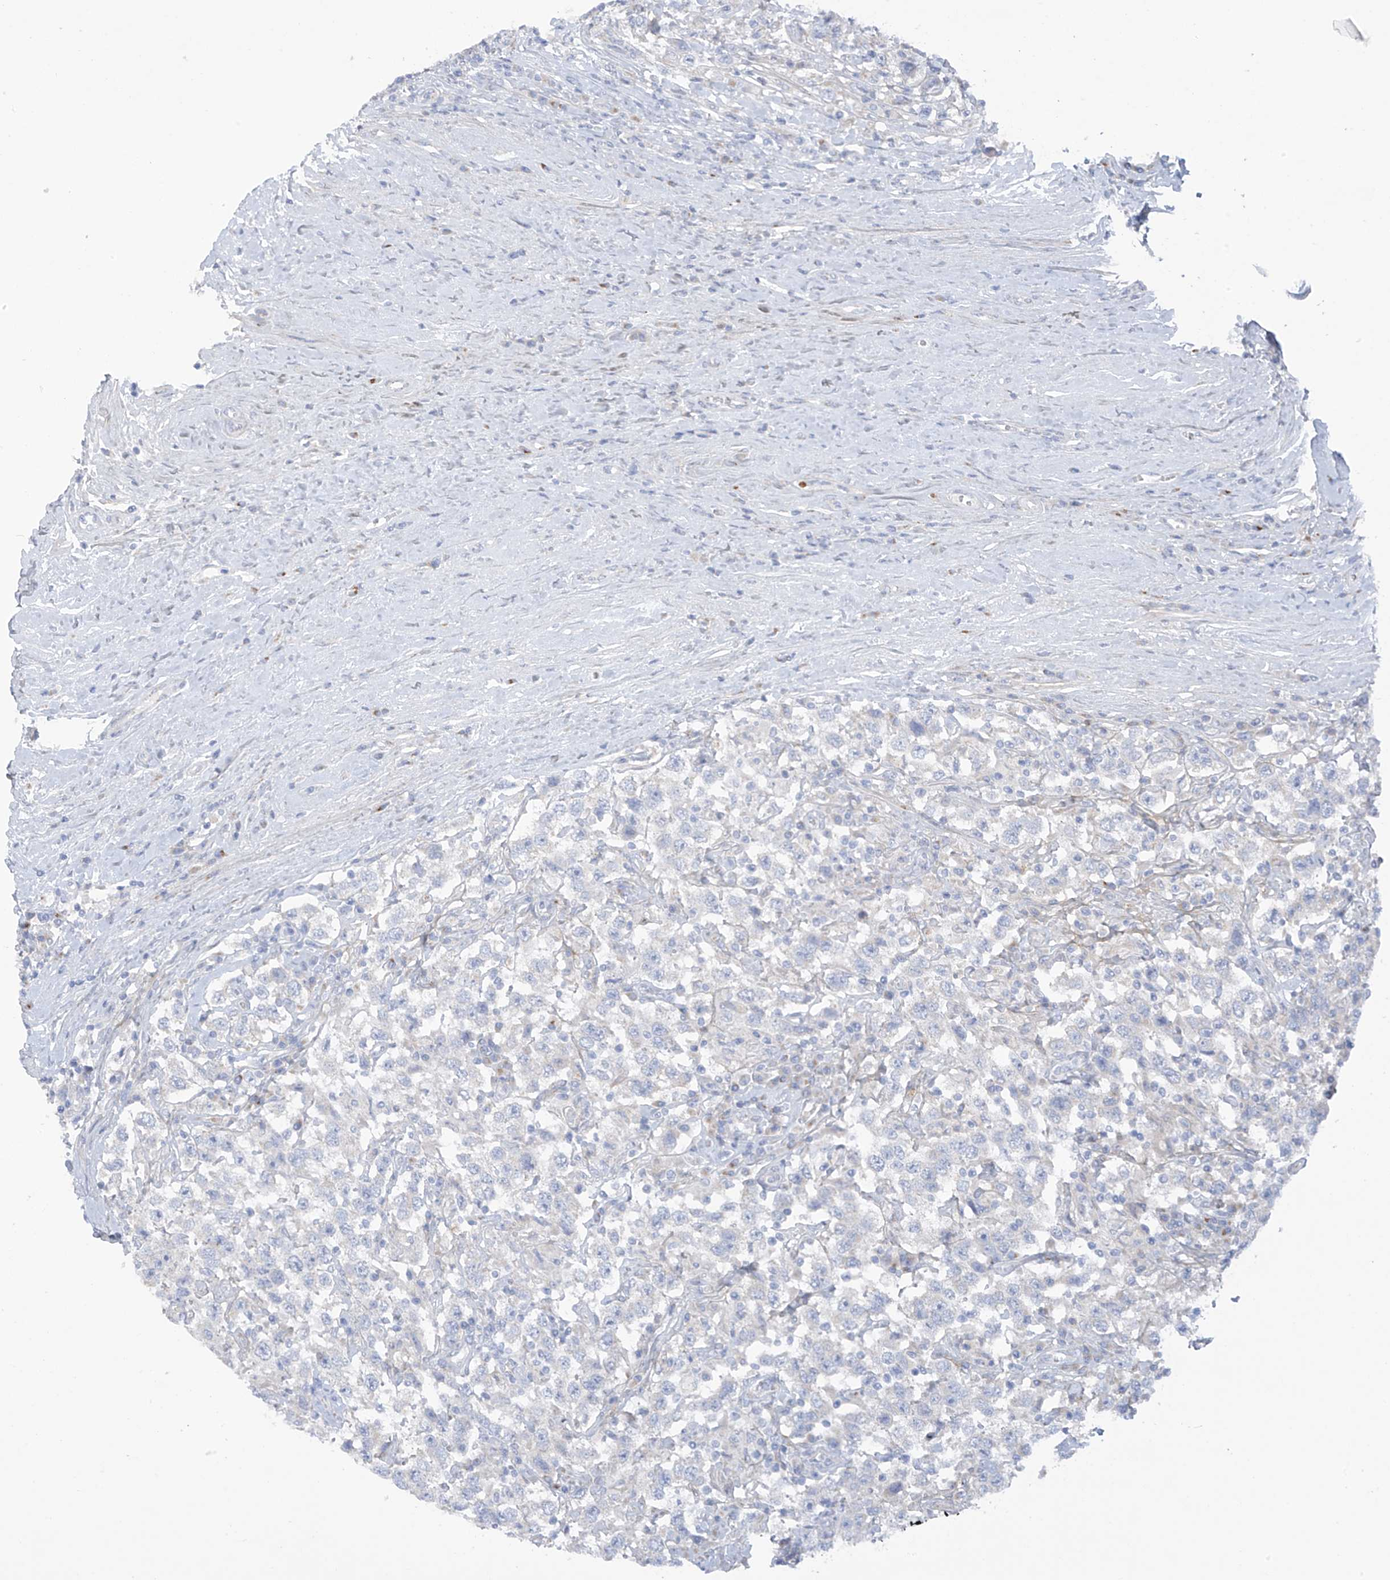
{"staining": {"intensity": "negative", "quantity": "none", "location": "none"}, "tissue": "testis cancer", "cell_type": "Tumor cells", "image_type": "cancer", "snomed": [{"axis": "morphology", "description": "Seminoma, NOS"}, {"axis": "topography", "description": "Testis"}], "caption": "DAB immunohistochemical staining of testis seminoma shows no significant expression in tumor cells.", "gene": "TRMT2B", "patient": {"sex": "male", "age": 41}}